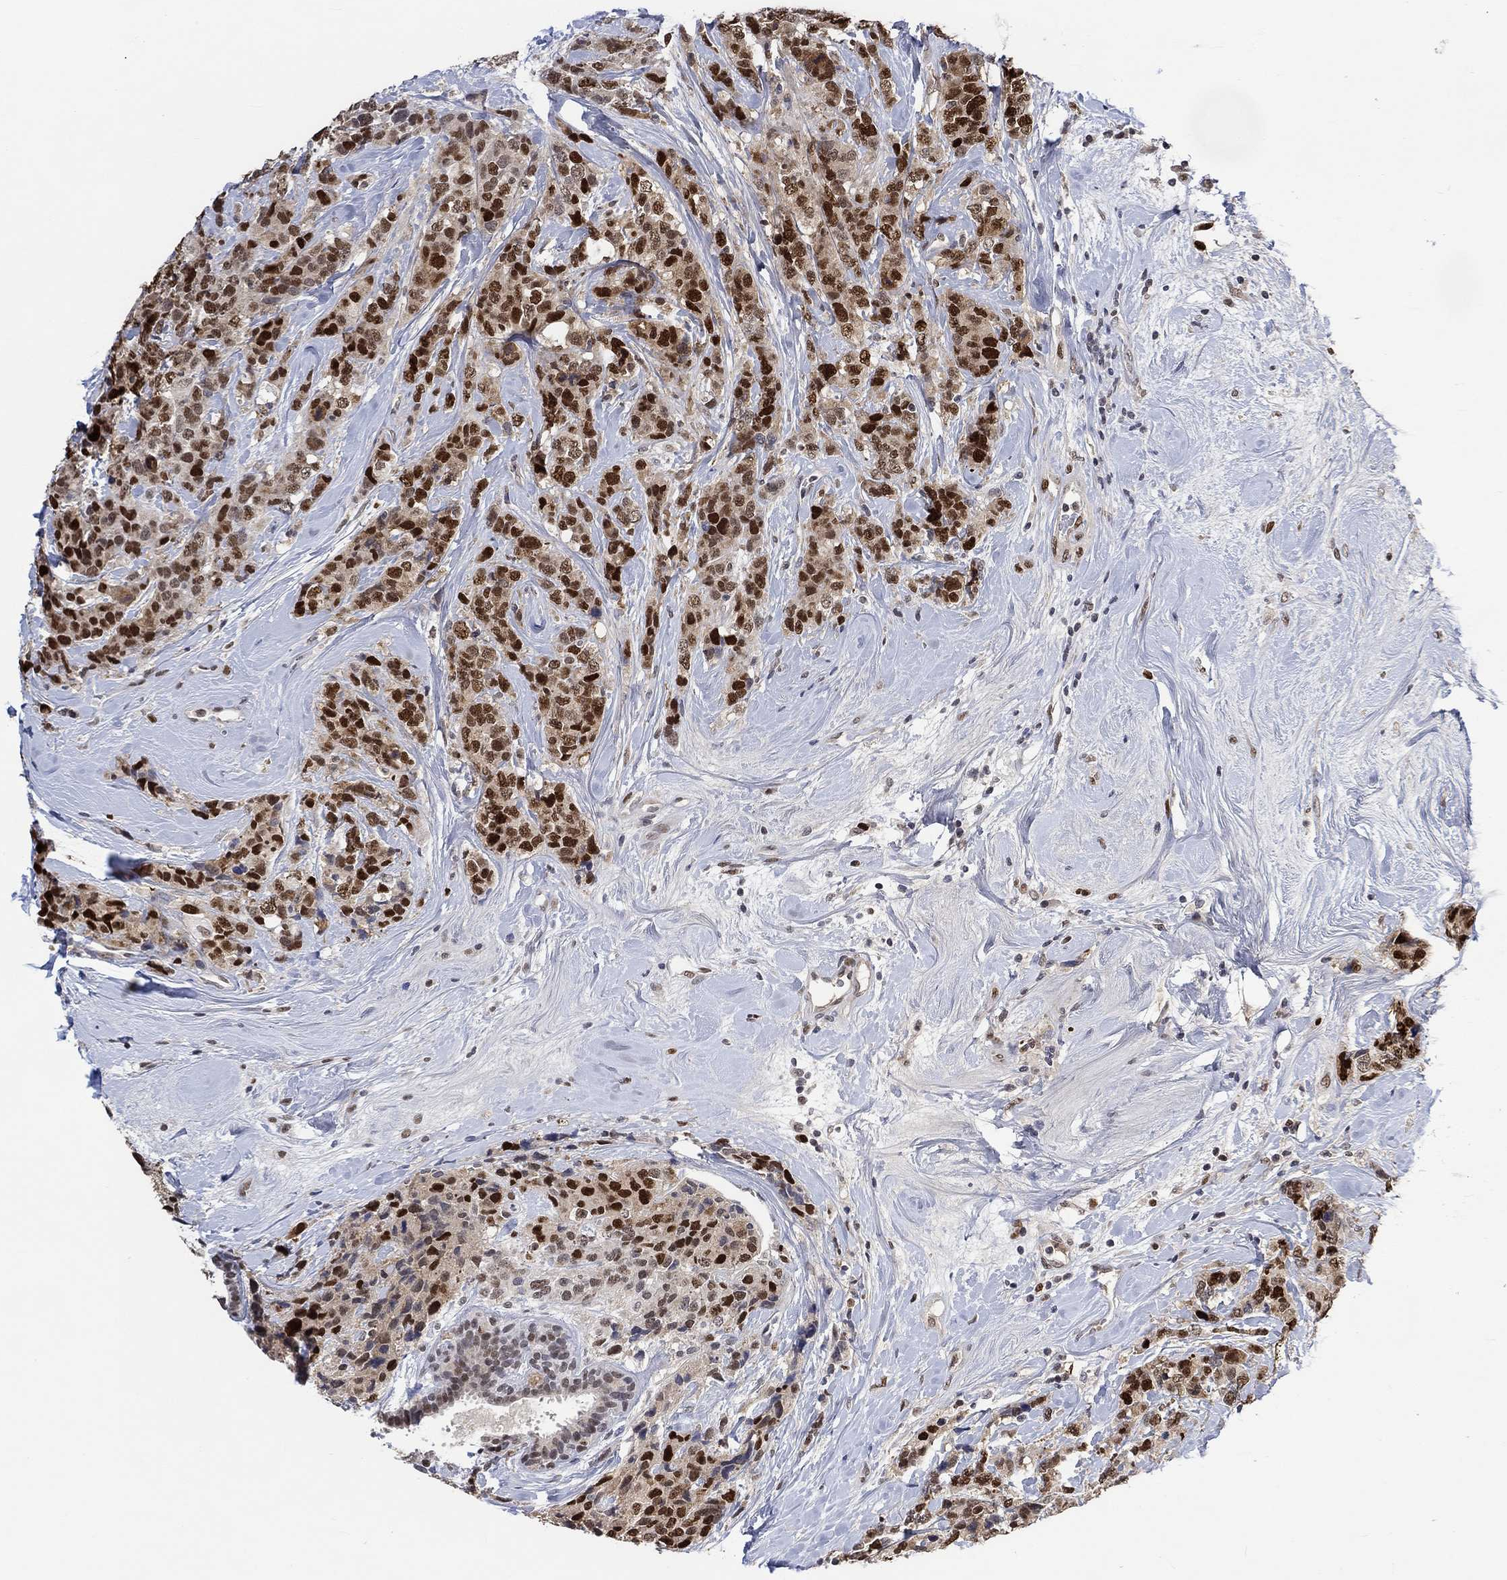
{"staining": {"intensity": "strong", "quantity": ">75%", "location": "nuclear"}, "tissue": "breast cancer", "cell_type": "Tumor cells", "image_type": "cancer", "snomed": [{"axis": "morphology", "description": "Lobular carcinoma"}, {"axis": "topography", "description": "Breast"}], "caption": "Breast cancer tissue shows strong nuclear staining in approximately >75% of tumor cells, visualized by immunohistochemistry. (brown staining indicates protein expression, while blue staining denotes nuclei).", "gene": "RAD54L2", "patient": {"sex": "female", "age": 59}}